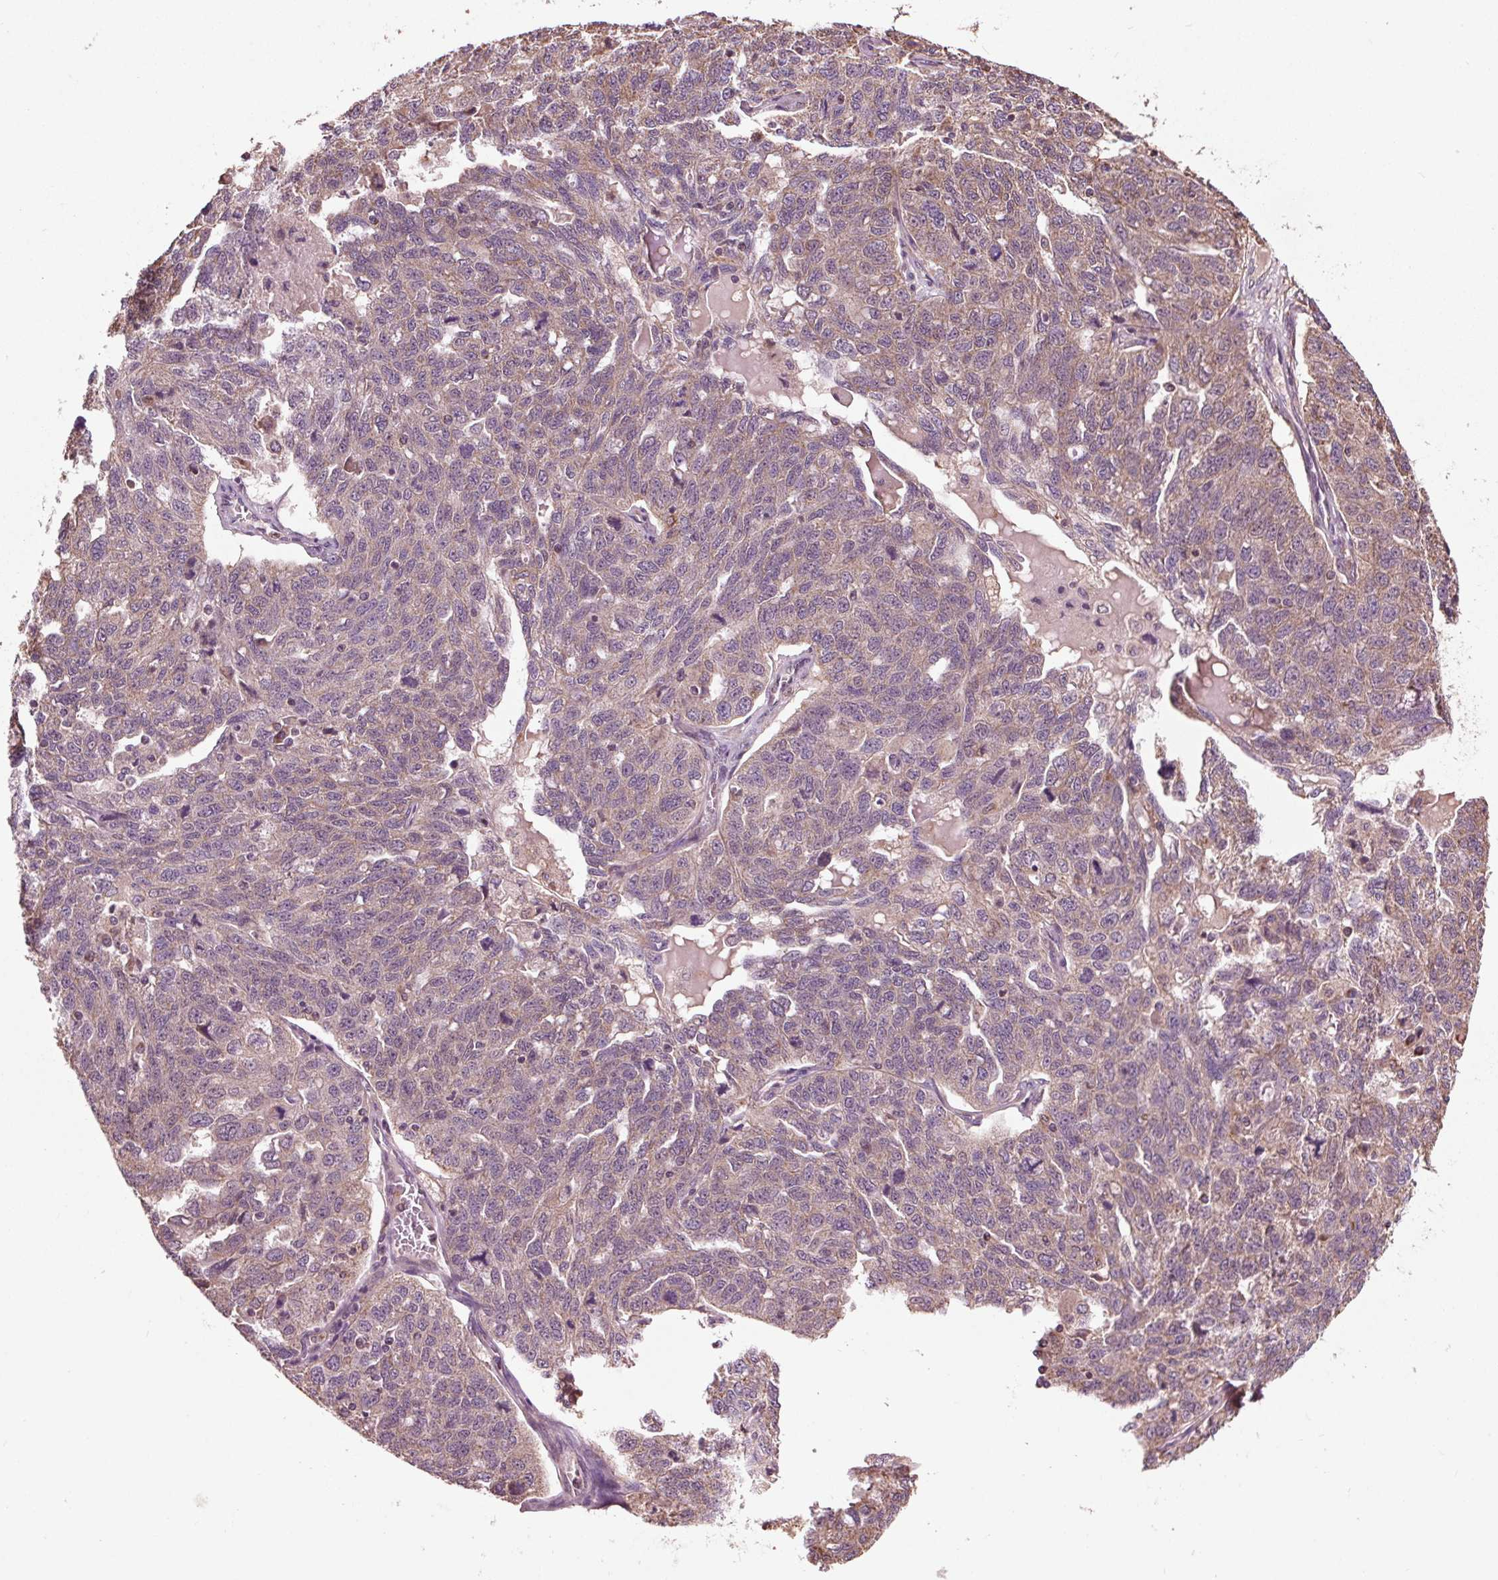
{"staining": {"intensity": "negative", "quantity": "none", "location": "none"}, "tissue": "ovarian cancer", "cell_type": "Tumor cells", "image_type": "cancer", "snomed": [{"axis": "morphology", "description": "Cystadenocarcinoma, serous, NOS"}, {"axis": "topography", "description": "Ovary"}], "caption": "High magnification brightfield microscopy of ovarian cancer stained with DAB (brown) and counterstained with hematoxylin (blue): tumor cells show no significant positivity. Brightfield microscopy of immunohistochemistry (IHC) stained with DAB (3,3'-diaminobenzidine) (brown) and hematoxylin (blue), captured at high magnification.", "gene": "RNPEP", "patient": {"sex": "female", "age": 71}}